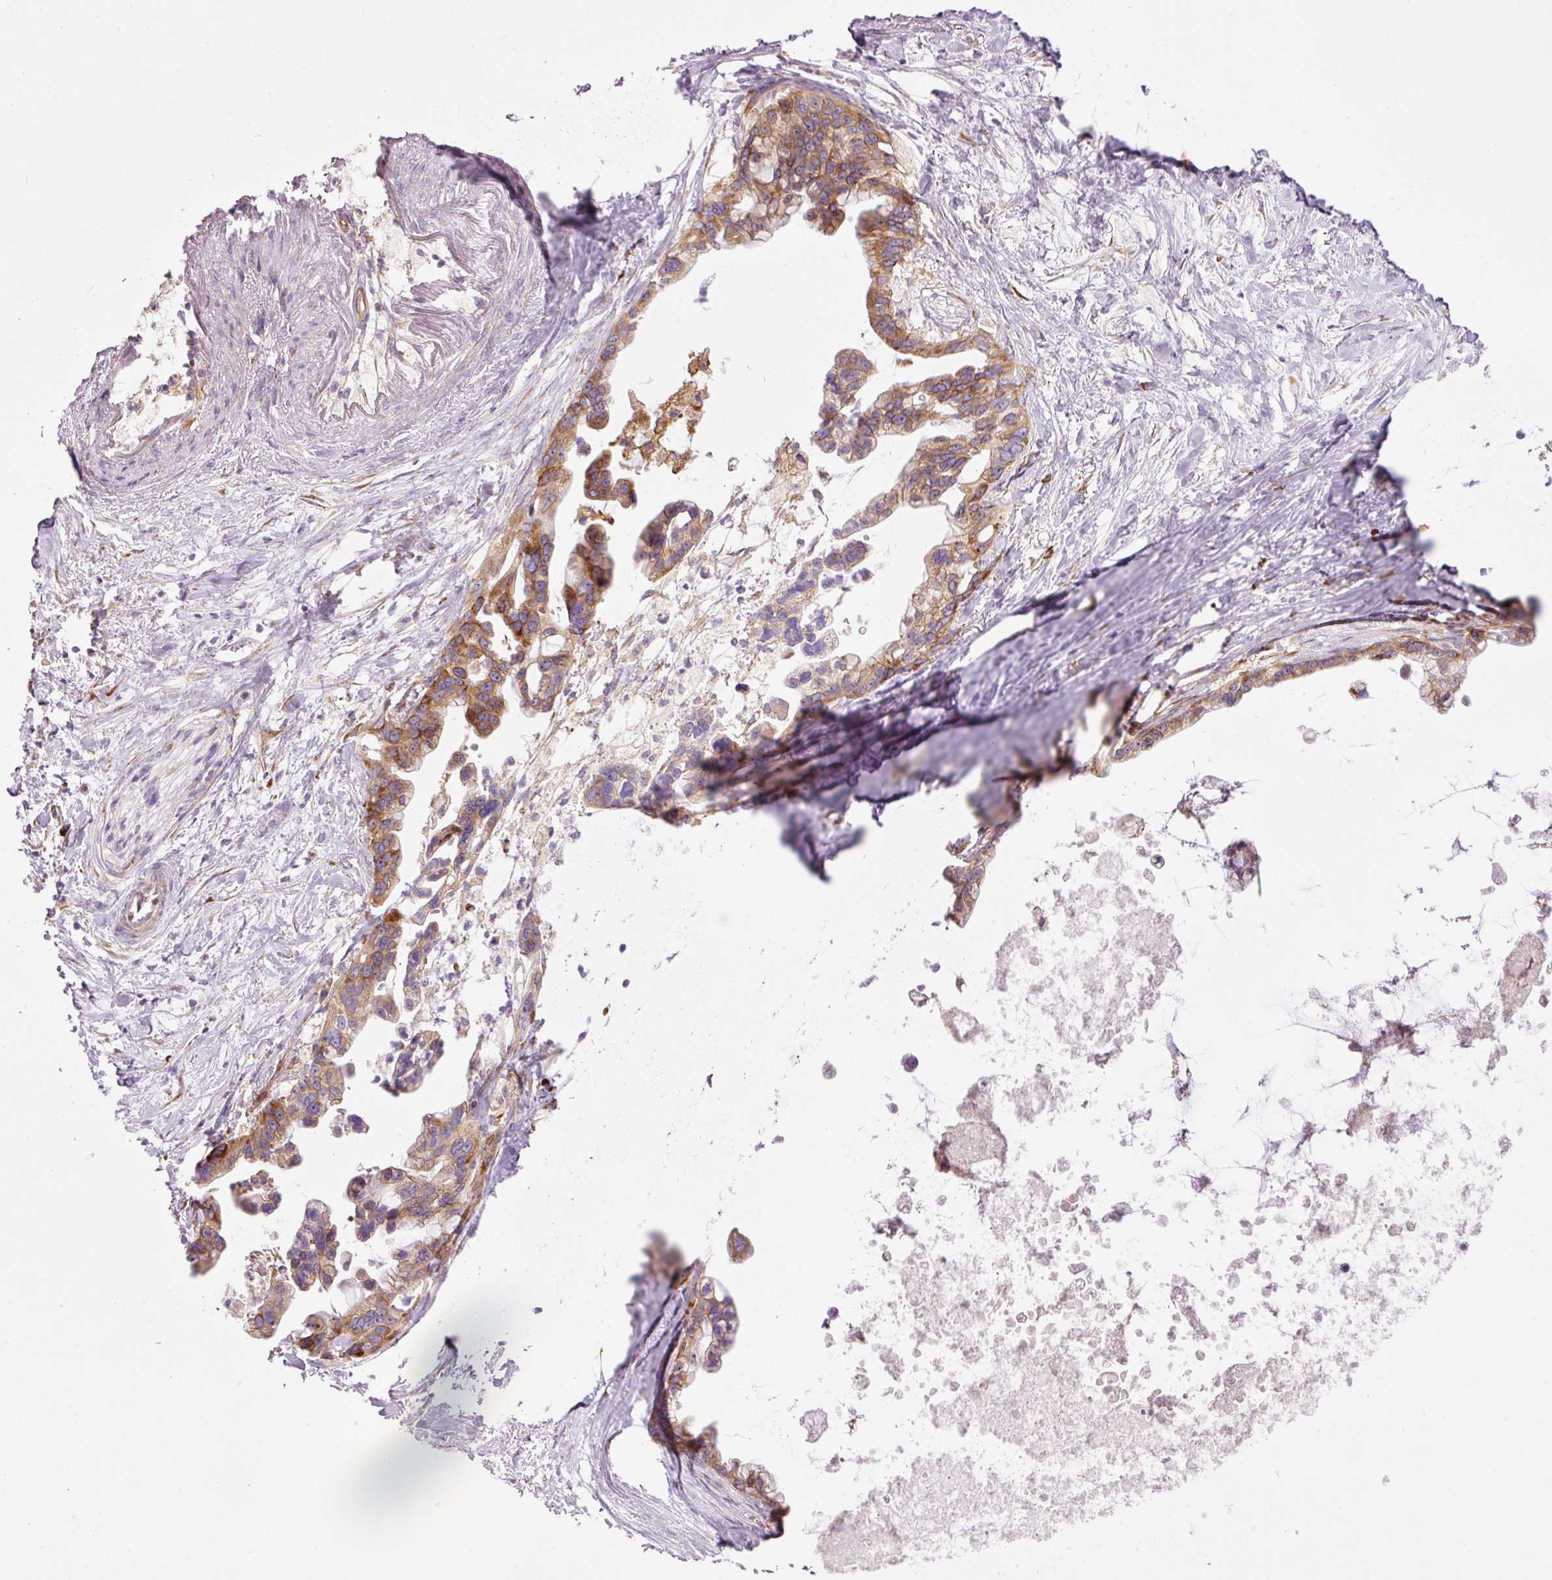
{"staining": {"intensity": "moderate", "quantity": ">75%", "location": "cytoplasmic/membranous"}, "tissue": "pancreatic cancer", "cell_type": "Tumor cells", "image_type": "cancer", "snomed": [{"axis": "morphology", "description": "Adenocarcinoma, NOS"}, {"axis": "topography", "description": "Pancreas"}], "caption": "A brown stain highlights moderate cytoplasmic/membranous expression of a protein in human adenocarcinoma (pancreatic) tumor cells.", "gene": "RPL10A", "patient": {"sex": "female", "age": 83}}